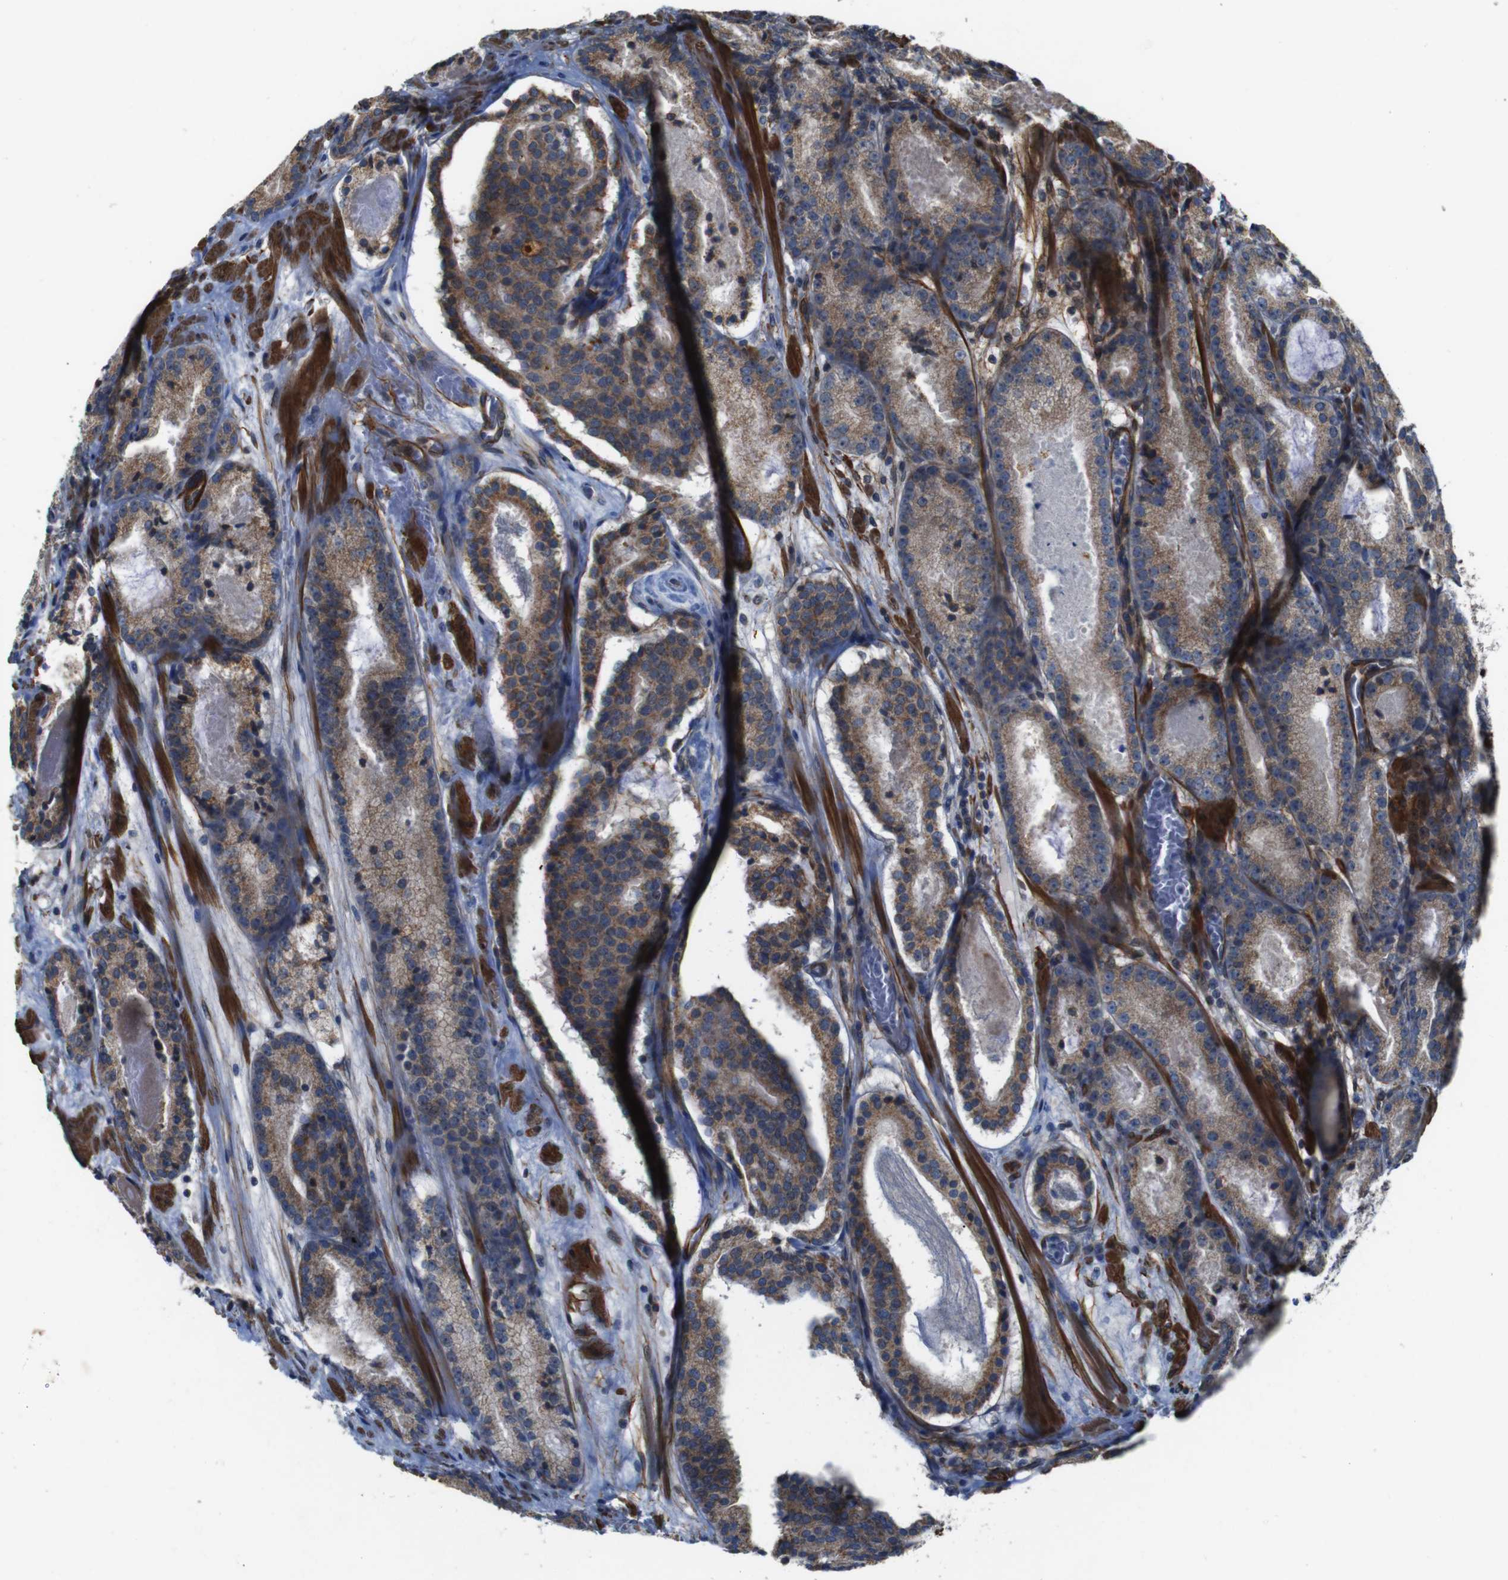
{"staining": {"intensity": "weak", "quantity": ">75%", "location": "cytoplasmic/membranous"}, "tissue": "prostate cancer", "cell_type": "Tumor cells", "image_type": "cancer", "snomed": [{"axis": "morphology", "description": "Adenocarcinoma, Low grade"}, {"axis": "topography", "description": "Prostate"}], "caption": "Adenocarcinoma (low-grade) (prostate) stained with a brown dye shows weak cytoplasmic/membranous positive positivity in approximately >75% of tumor cells.", "gene": "GGT7", "patient": {"sex": "male", "age": 69}}